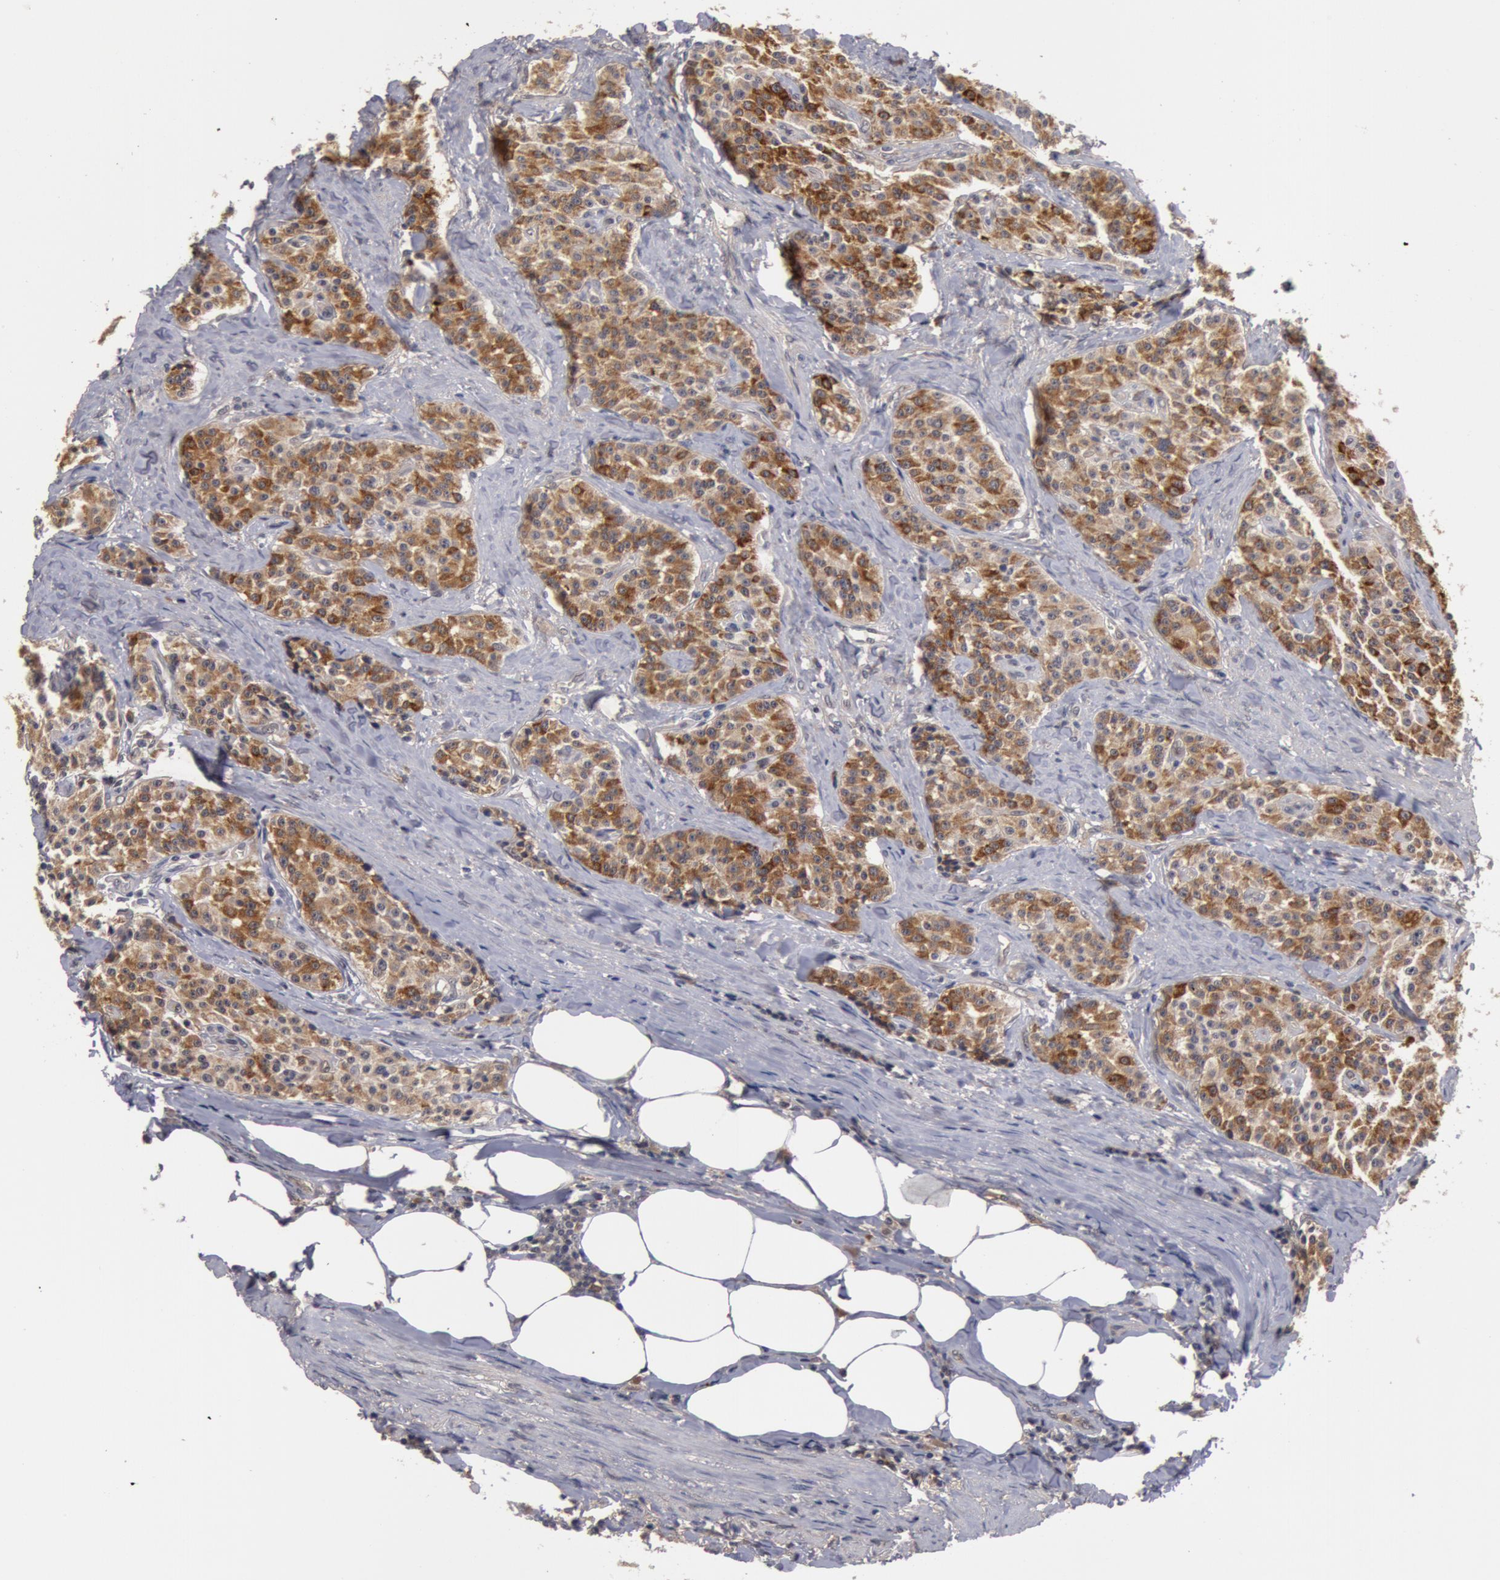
{"staining": {"intensity": "moderate", "quantity": "25%-75%", "location": "cytoplasmic/membranous"}, "tissue": "carcinoid", "cell_type": "Tumor cells", "image_type": "cancer", "snomed": [{"axis": "morphology", "description": "Carcinoid, malignant, NOS"}, {"axis": "topography", "description": "Stomach"}], "caption": "The histopathology image displays a brown stain indicating the presence of a protein in the cytoplasmic/membranous of tumor cells in malignant carcinoid.", "gene": "BCHE", "patient": {"sex": "female", "age": 76}}